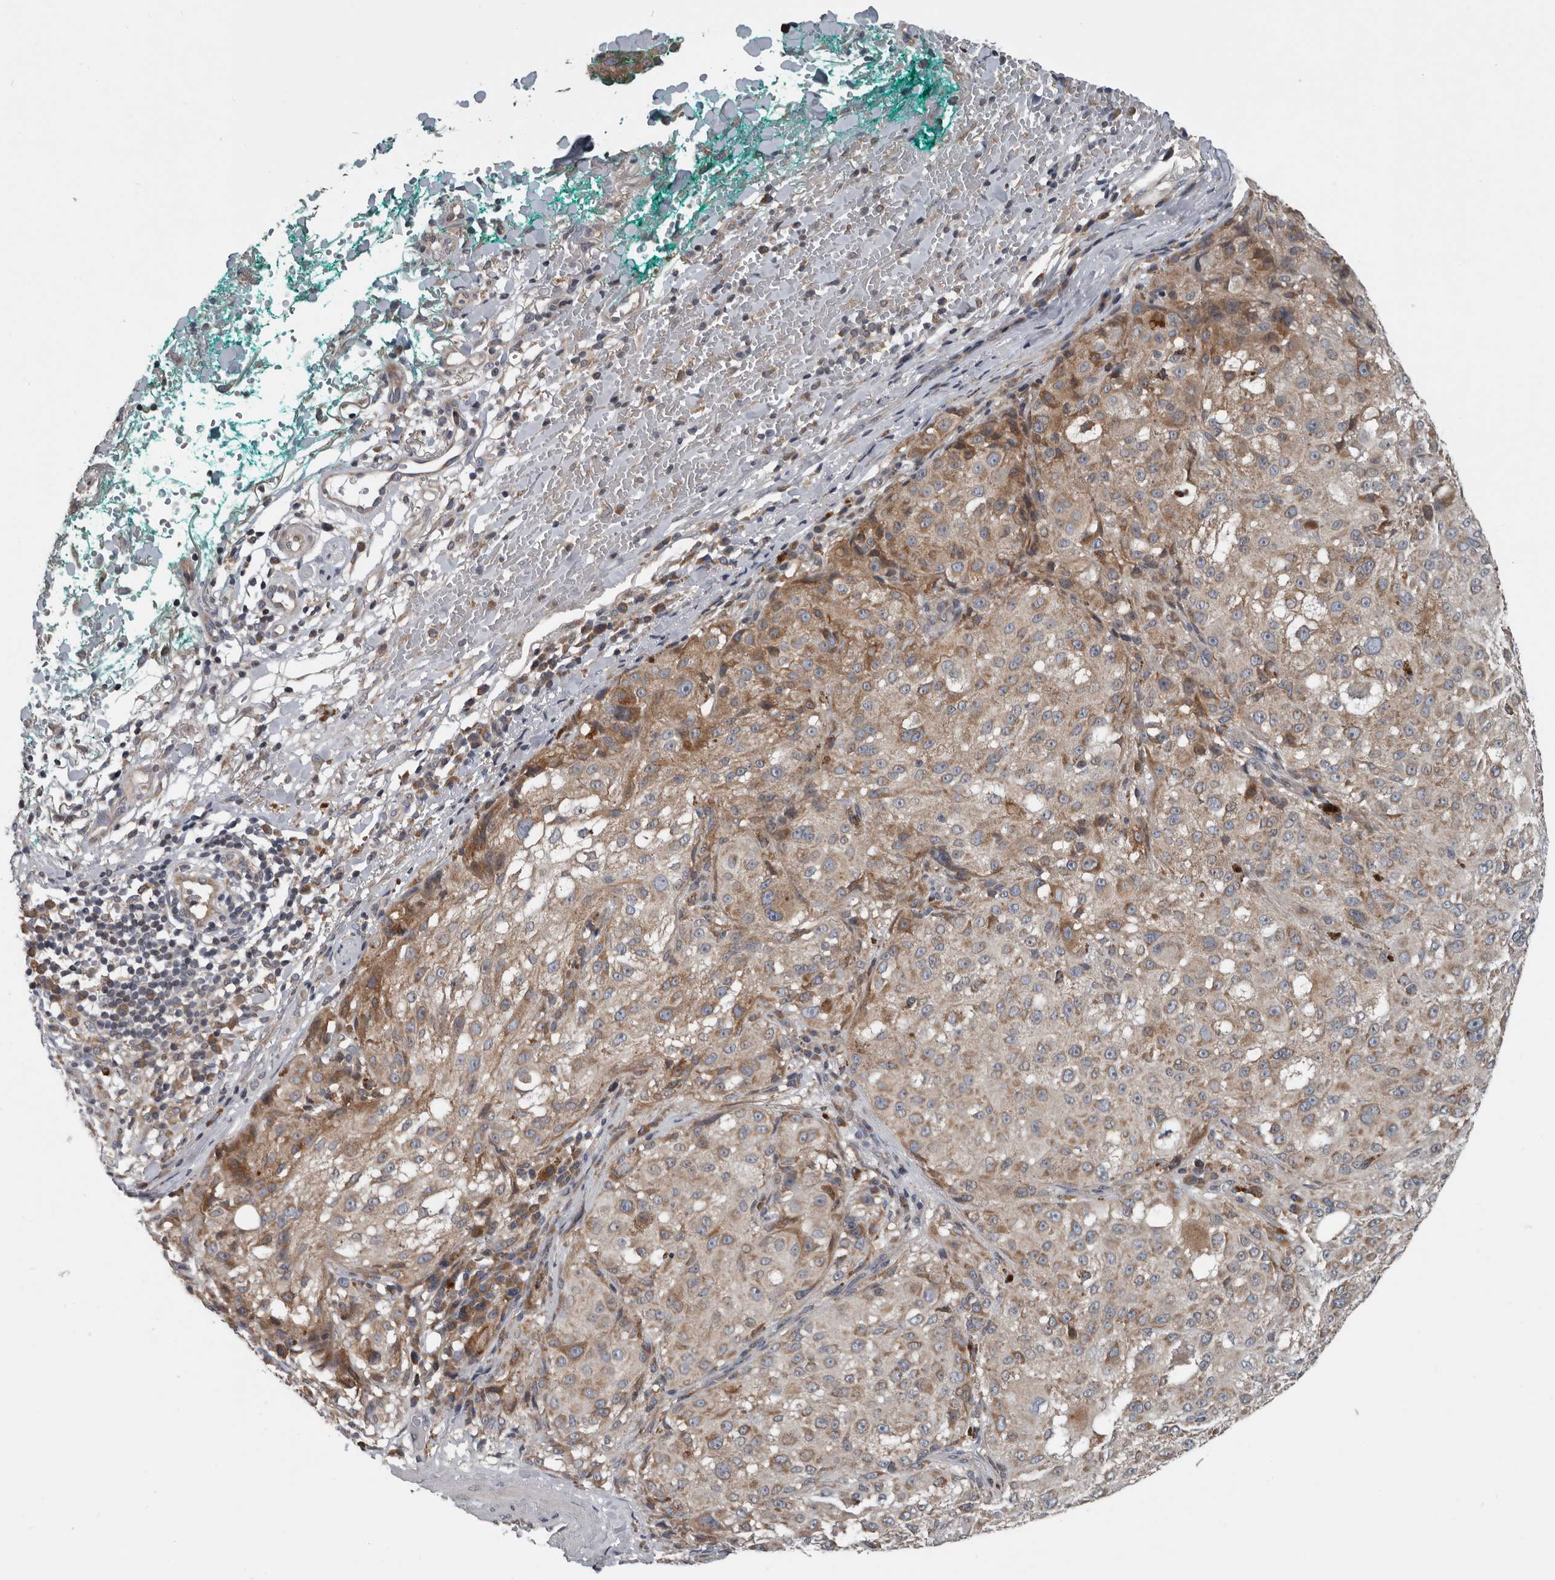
{"staining": {"intensity": "moderate", "quantity": "25%-75%", "location": "cytoplasmic/membranous"}, "tissue": "melanoma", "cell_type": "Tumor cells", "image_type": "cancer", "snomed": [{"axis": "morphology", "description": "Necrosis, NOS"}, {"axis": "morphology", "description": "Malignant melanoma, NOS"}, {"axis": "topography", "description": "Skin"}], "caption": "There is medium levels of moderate cytoplasmic/membranous expression in tumor cells of malignant melanoma, as demonstrated by immunohistochemical staining (brown color).", "gene": "TMEM199", "patient": {"sex": "female", "age": 87}}